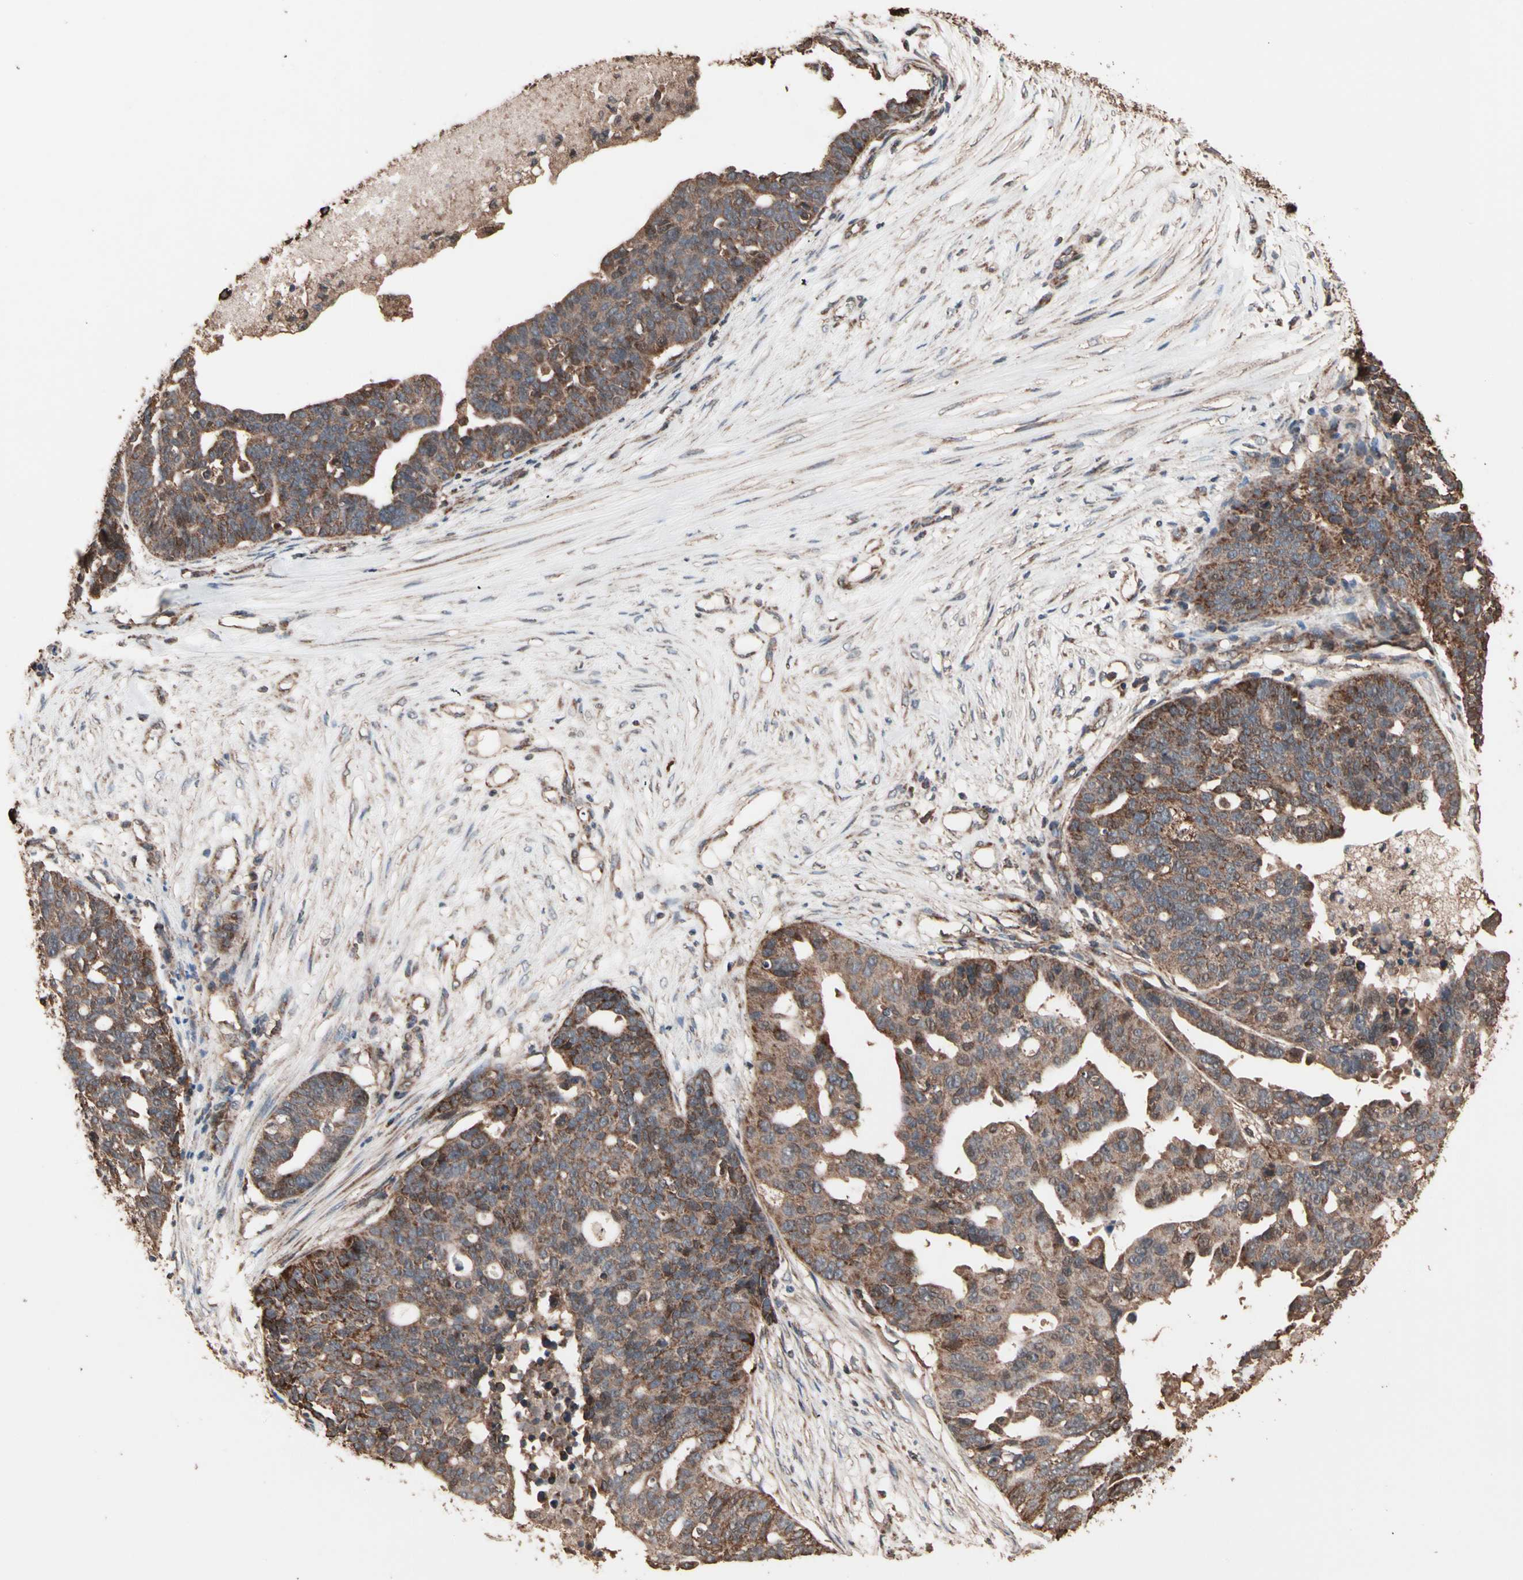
{"staining": {"intensity": "strong", "quantity": ">75%", "location": "cytoplasmic/membranous"}, "tissue": "ovarian cancer", "cell_type": "Tumor cells", "image_type": "cancer", "snomed": [{"axis": "morphology", "description": "Cystadenocarcinoma, serous, NOS"}, {"axis": "topography", "description": "Ovary"}], "caption": "This image reveals immunohistochemistry staining of human ovarian cancer (serous cystadenocarcinoma), with high strong cytoplasmic/membranous positivity in approximately >75% of tumor cells.", "gene": "MRPL2", "patient": {"sex": "female", "age": 59}}